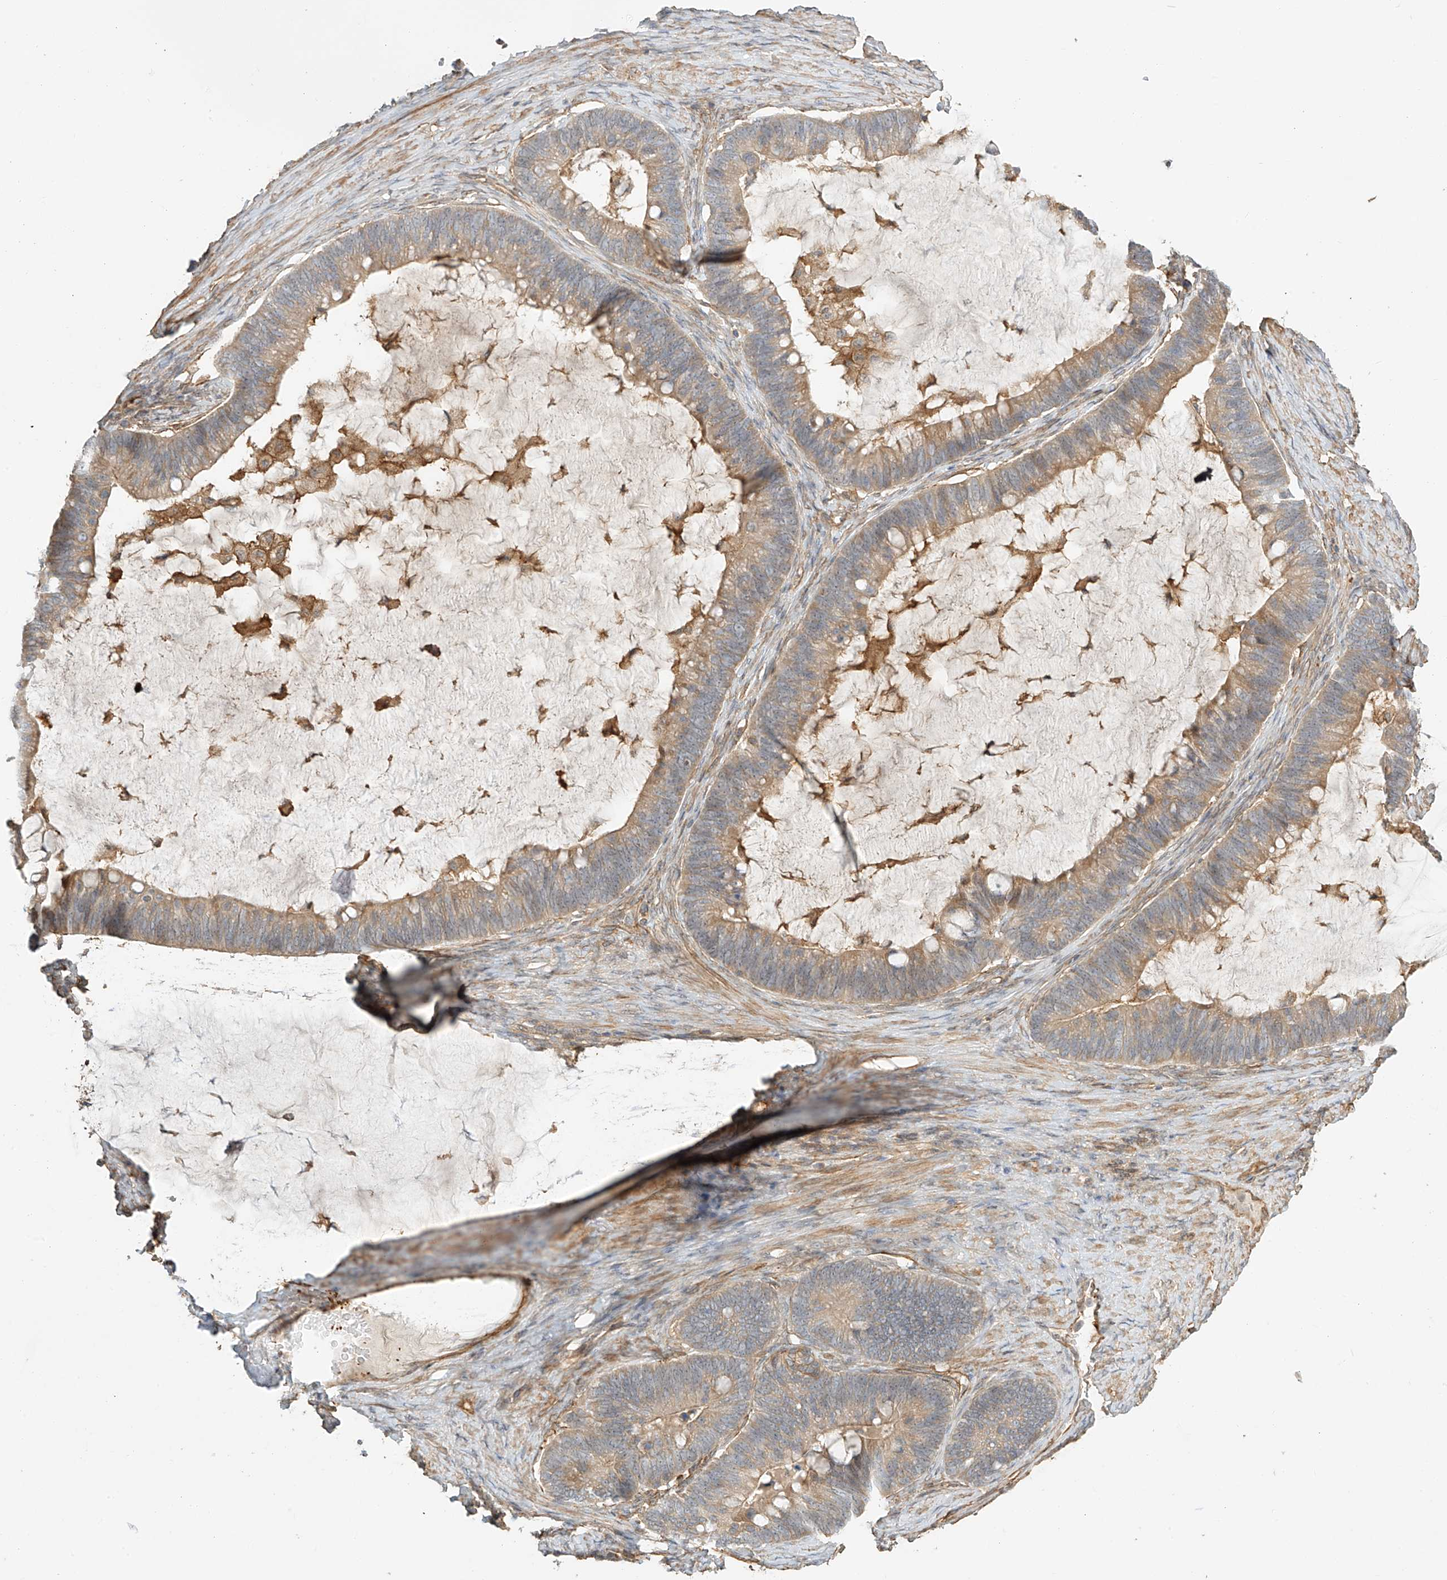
{"staining": {"intensity": "moderate", "quantity": ">75%", "location": "cytoplasmic/membranous"}, "tissue": "ovarian cancer", "cell_type": "Tumor cells", "image_type": "cancer", "snomed": [{"axis": "morphology", "description": "Cystadenocarcinoma, mucinous, NOS"}, {"axis": "topography", "description": "Ovary"}], "caption": "Tumor cells exhibit medium levels of moderate cytoplasmic/membranous positivity in approximately >75% of cells in human ovarian mucinous cystadenocarcinoma.", "gene": "CSMD3", "patient": {"sex": "female", "age": 61}}